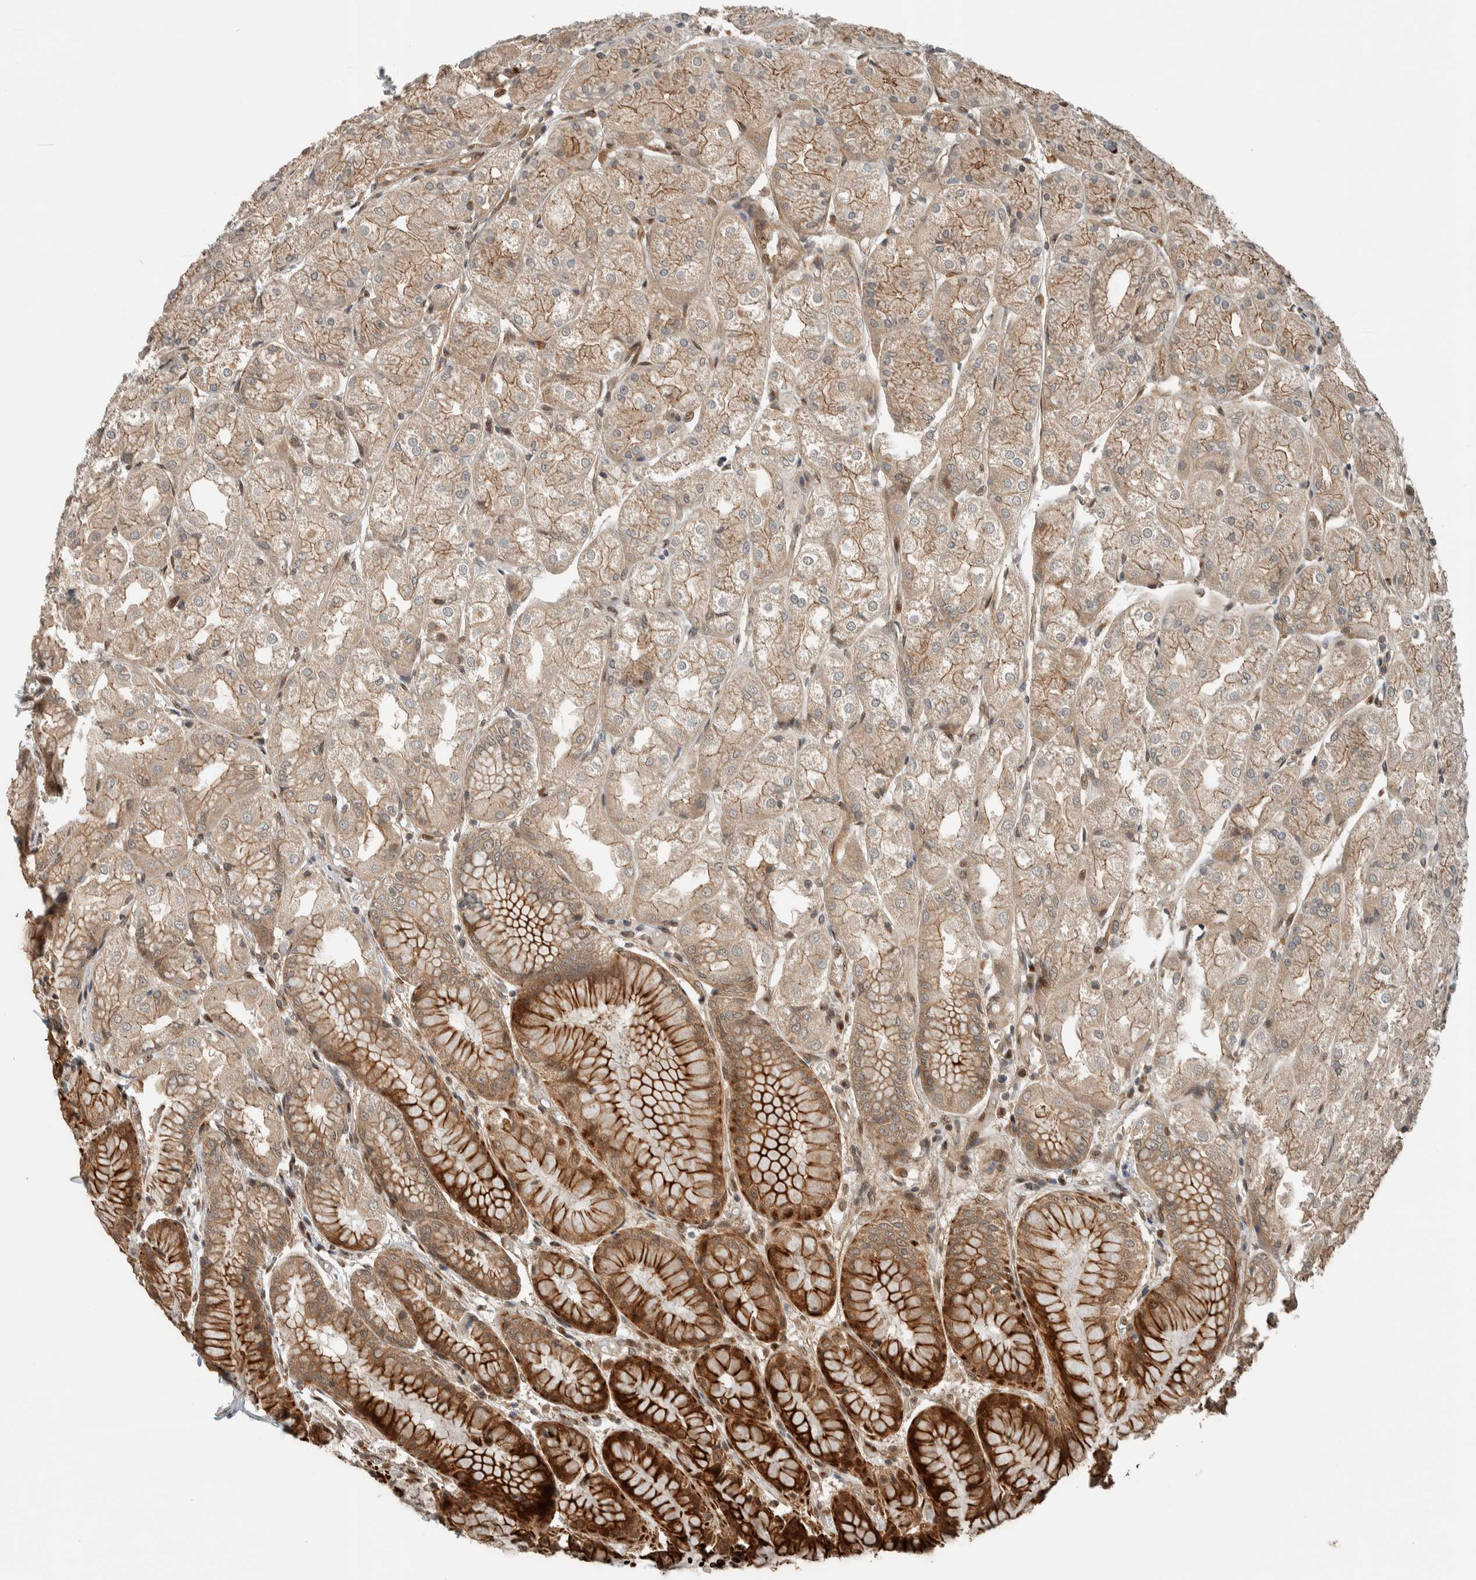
{"staining": {"intensity": "strong", "quantity": ">75%", "location": "cytoplasmic/membranous"}, "tissue": "stomach", "cell_type": "Glandular cells", "image_type": "normal", "snomed": [{"axis": "morphology", "description": "Normal tissue, NOS"}, {"axis": "topography", "description": "Stomach, upper"}], "caption": "Protein staining of unremarkable stomach exhibits strong cytoplasmic/membranous positivity in about >75% of glandular cells.", "gene": "STXBP4", "patient": {"sex": "male", "age": 72}}